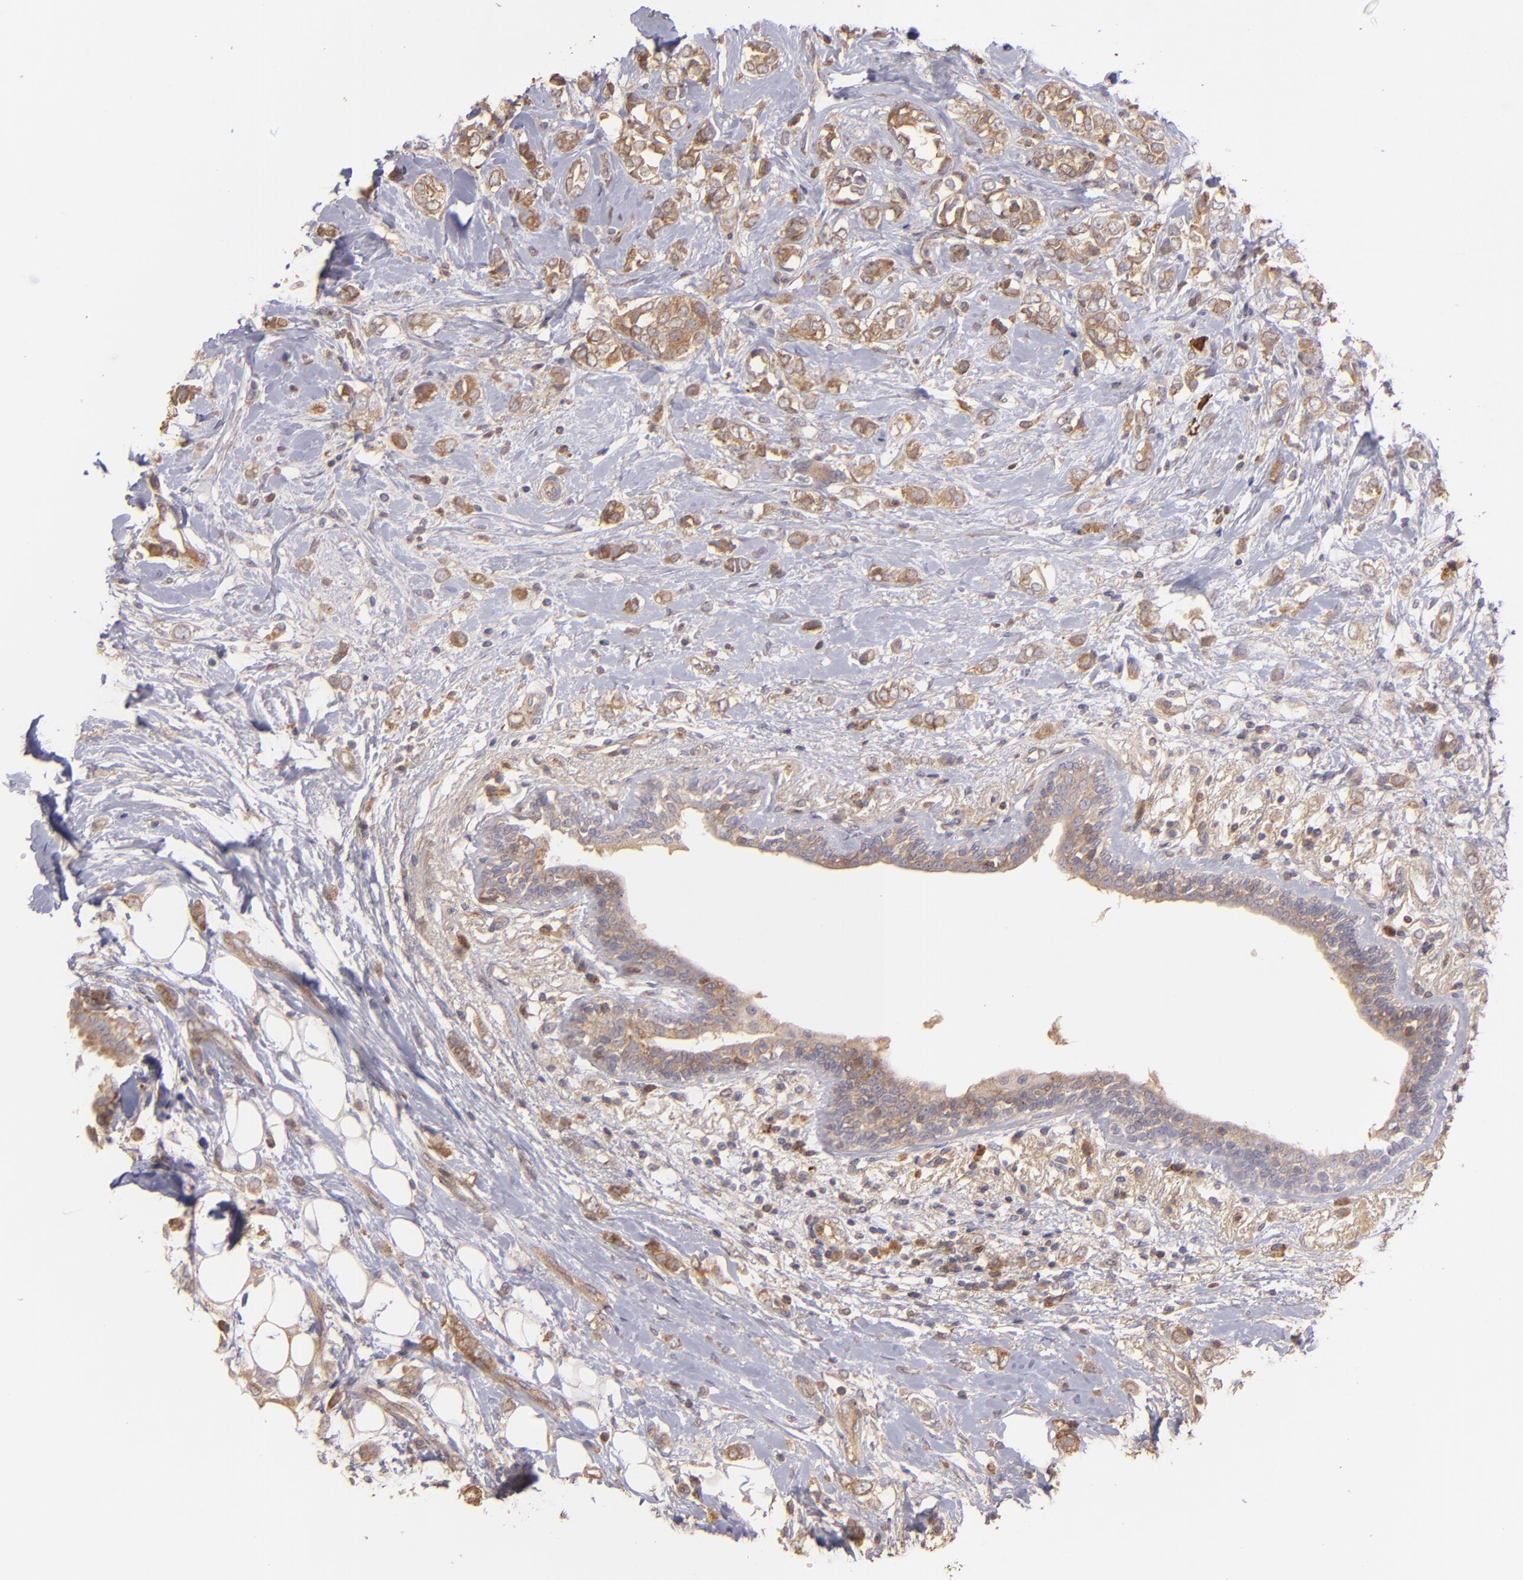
{"staining": {"intensity": "moderate", "quantity": ">75%", "location": "cytoplasmic/membranous"}, "tissue": "breast cancer", "cell_type": "Tumor cells", "image_type": "cancer", "snomed": [{"axis": "morphology", "description": "Normal tissue, NOS"}, {"axis": "morphology", "description": "Lobular carcinoma"}, {"axis": "topography", "description": "Breast"}], "caption": "Immunohistochemical staining of breast cancer (lobular carcinoma) demonstrates moderate cytoplasmic/membranous protein positivity in approximately >75% of tumor cells. The staining was performed using DAB to visualize the protein expression in brown, while the nuclei were stained in blue with hematoxylin (Magnification: 20x).", "gene": "ECE1", "patient": {"sex": "female", "age": 47}}